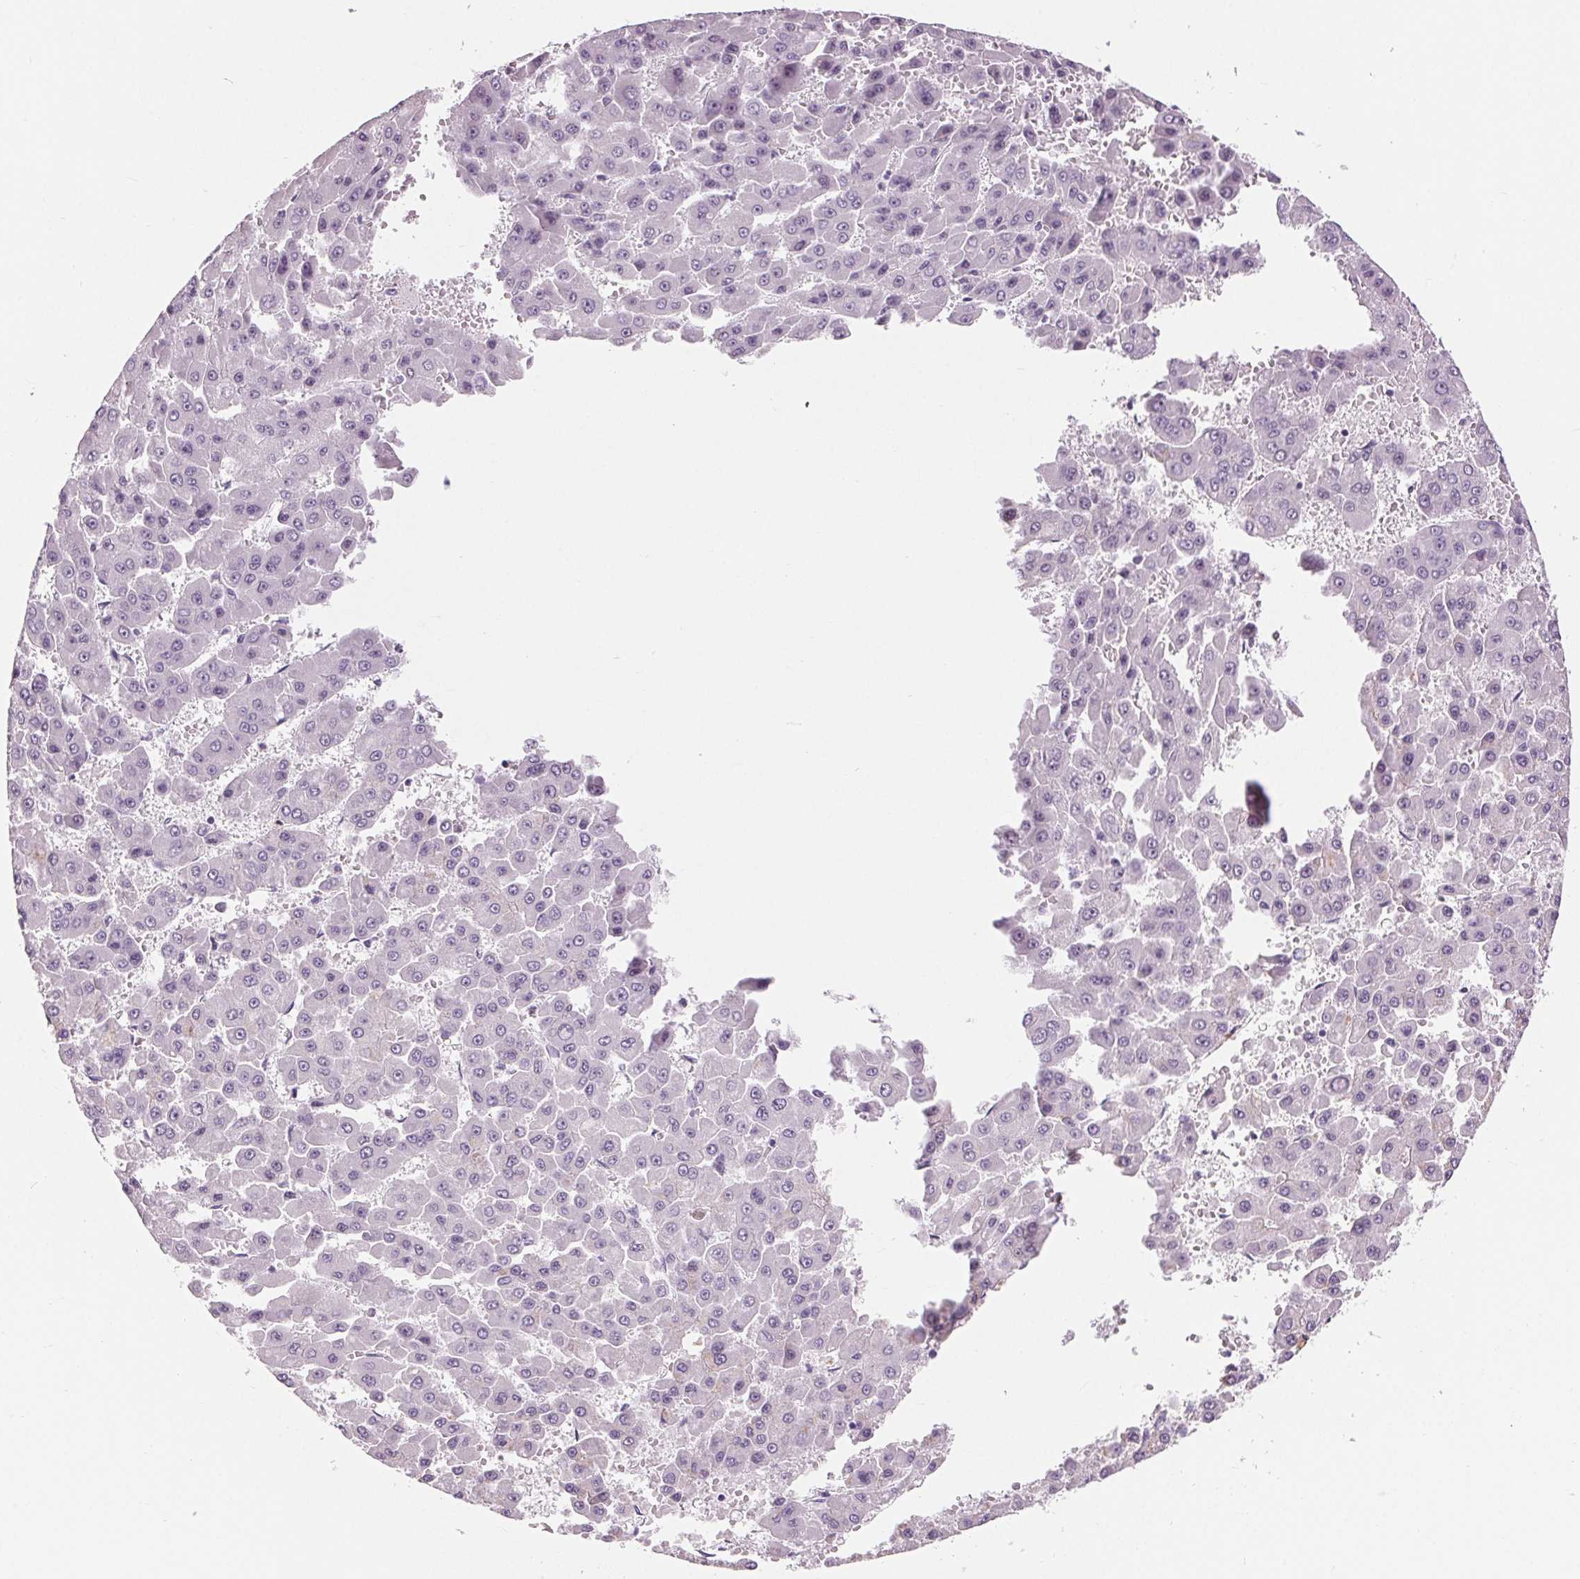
{"staining": {"intensity": "negative", "quantity": "none", "location": "none"}, "tissue": "liver cancer", "cell_type": "Tumor cells", "image_type": "cancer", "snomed": [{"axis": "morphology", "description": "Carcinoma, Hepatocellular, NOS"}, {"axis": "topography", "description": "Liver"}], "caption": "Liver hepatocellular carcinoma was stained to show a protein in brown. There is no significant staining in tumor cells.", "gene": "MISP", "patient": {"sex": "male", "age": 78}}